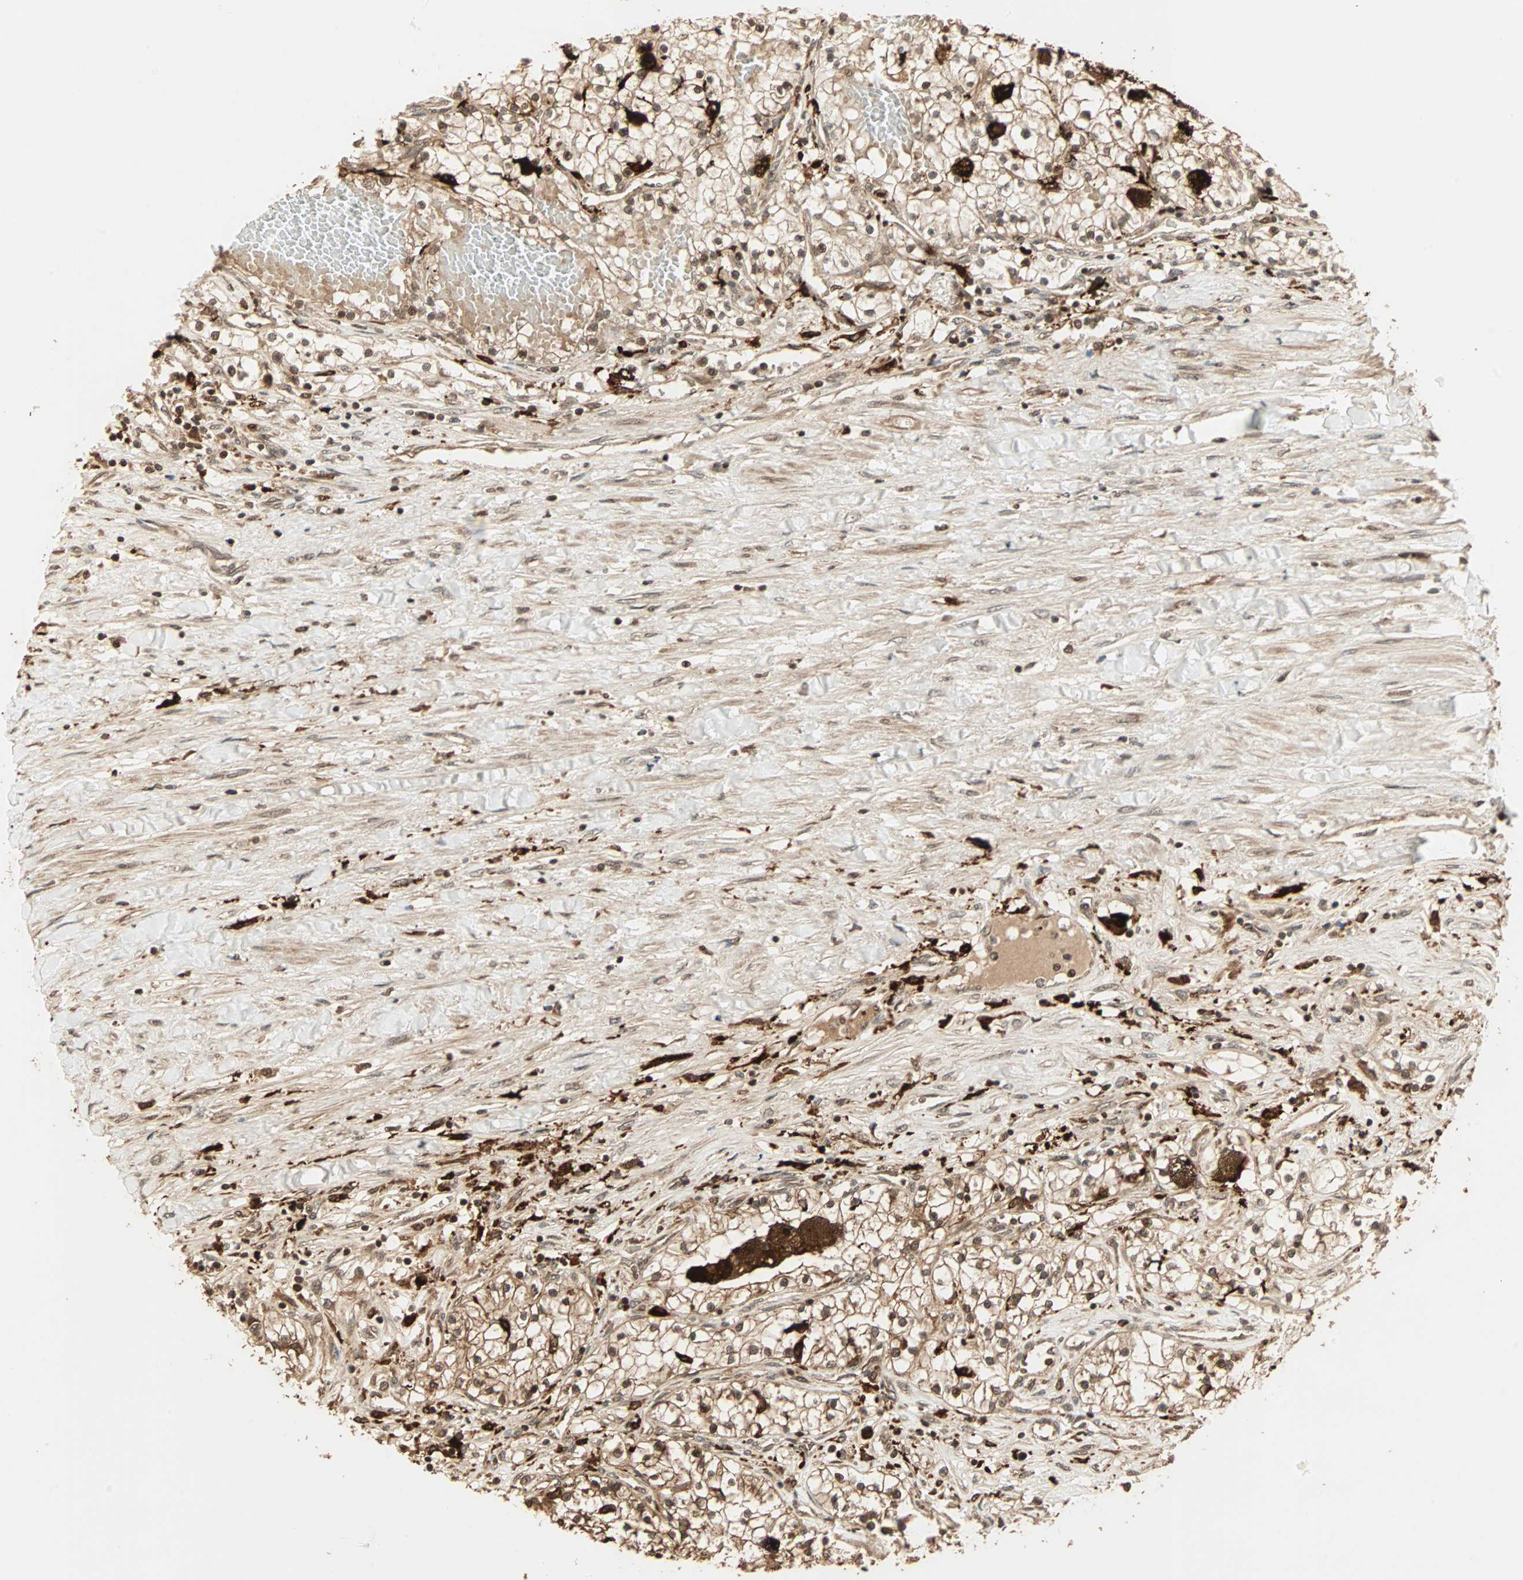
{"staining": {"intensity": "moderate", "quantity": ">75%", "location": "cytoplasmic/membranous,nuclear"}, "tissue": "renal cancer", "cell_type": "Tumor cells", "image_type": "cancer", "snomed": [{"axis": "morphology", "description": "Adenocarcinoma, NOS"}, {"axis": "topography", "description": "Kidney"}], "caption": "Brown immunohistochemical staining in renal adenocarcinoma demonstrates moderate cytoplasmic/membranous and nuclear staining in about >75% of tumor cells. (DAB = brown stain, brightfield microscopy at high magnification).", "gene": "RFFL", "patient": {"sex": "male", "age": 68}}